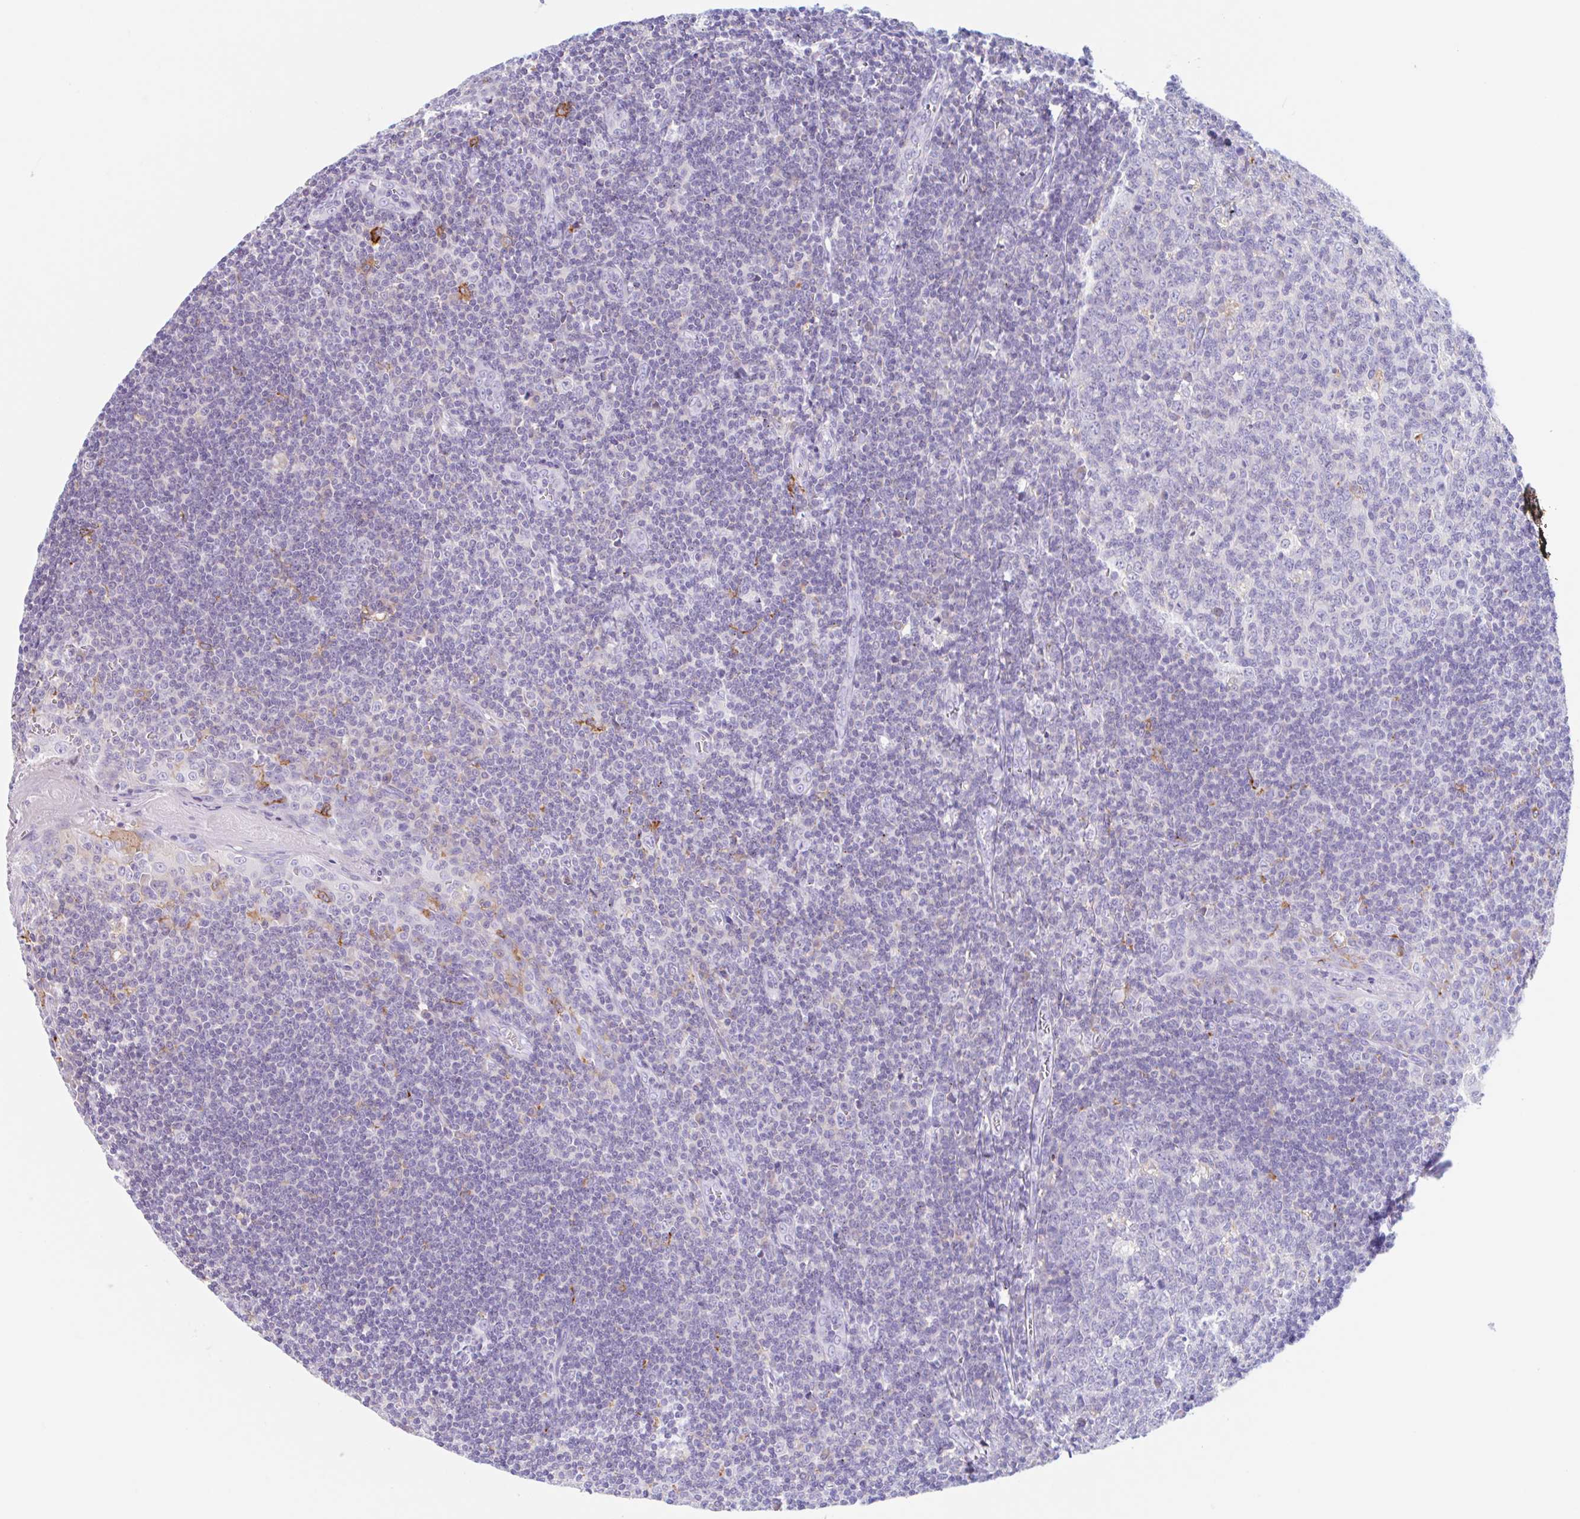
{"staining": {"intensity": "negative", "quantity": "none", "location": "none"}, "tissue": "tonsil", "cell_type": "Germinal center cells", "image_type": "normal", "snomed": [{"axis": "morphology", "description": "Normal tissue, NOS"}, {"axis": "topography", "description": "Tonsil"}], "caption": "This is an immunohistochemistry (IHC) photomicrograph of benign human tonsil. There is no staining in germinal center cells.", "gene": "ANKRD9", "patient": {"sex": "male", "age": 27}}